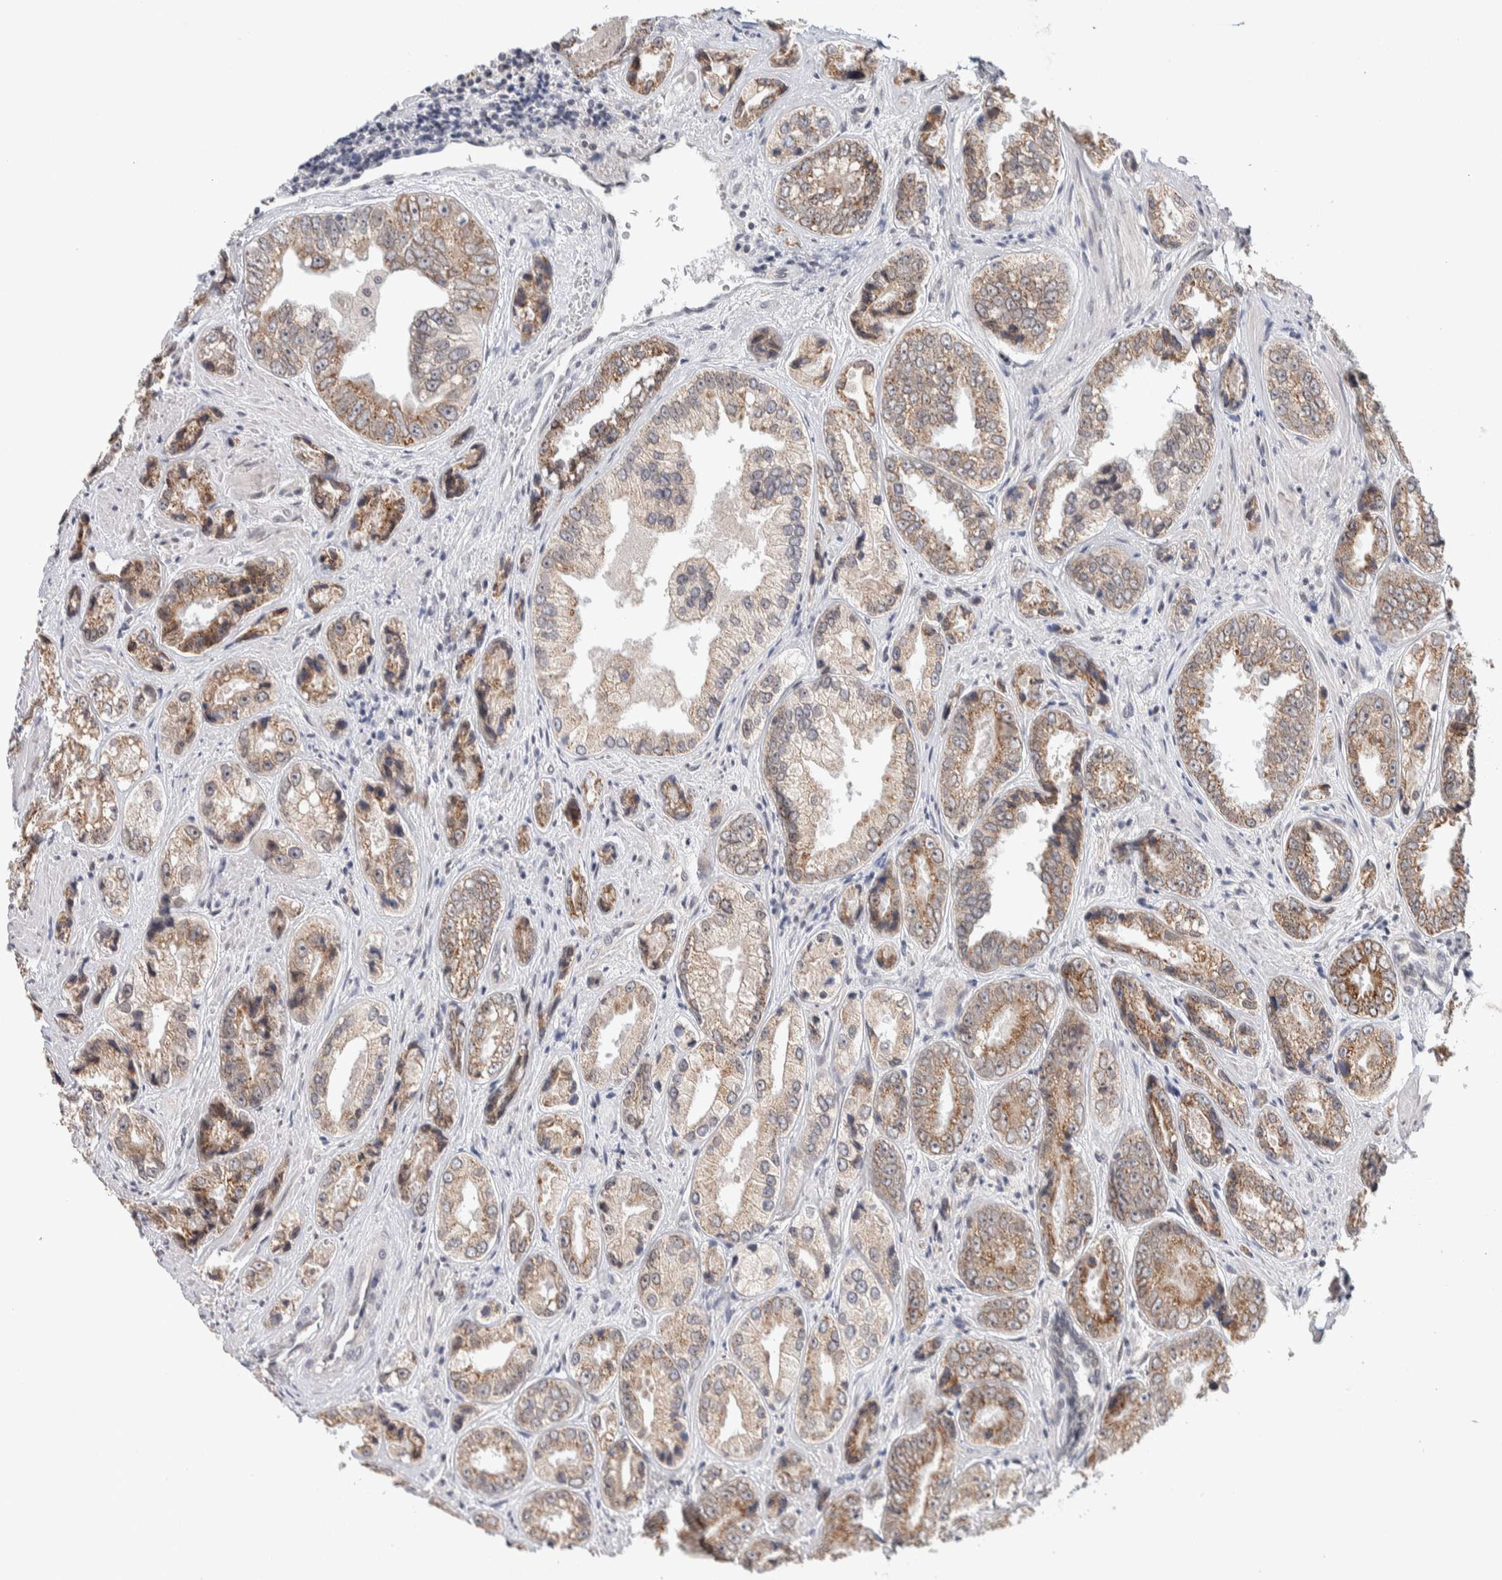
{"staining": {"intensity": "moderate", "quantity": ">75%", "location": "cytoplasmic/membranous"}, "tissue": "prostate cancer", "cell_type": "Tumor cells", "image_type": "cancer", "snomed": [{"axis": "morphology", "description": "Adenocarcinoma, High grade"}, {"axis": "topography", "description": "Prostate"}], "caption": "Protein staining by immunohistochemistry (IHC) demonstrates moderate cytoplasmic/membranous positivity in approximately >75% of tumor cells in prostate cancer.", "gene": "CRAT", "patient": {"sex": "male", "age": 61}}